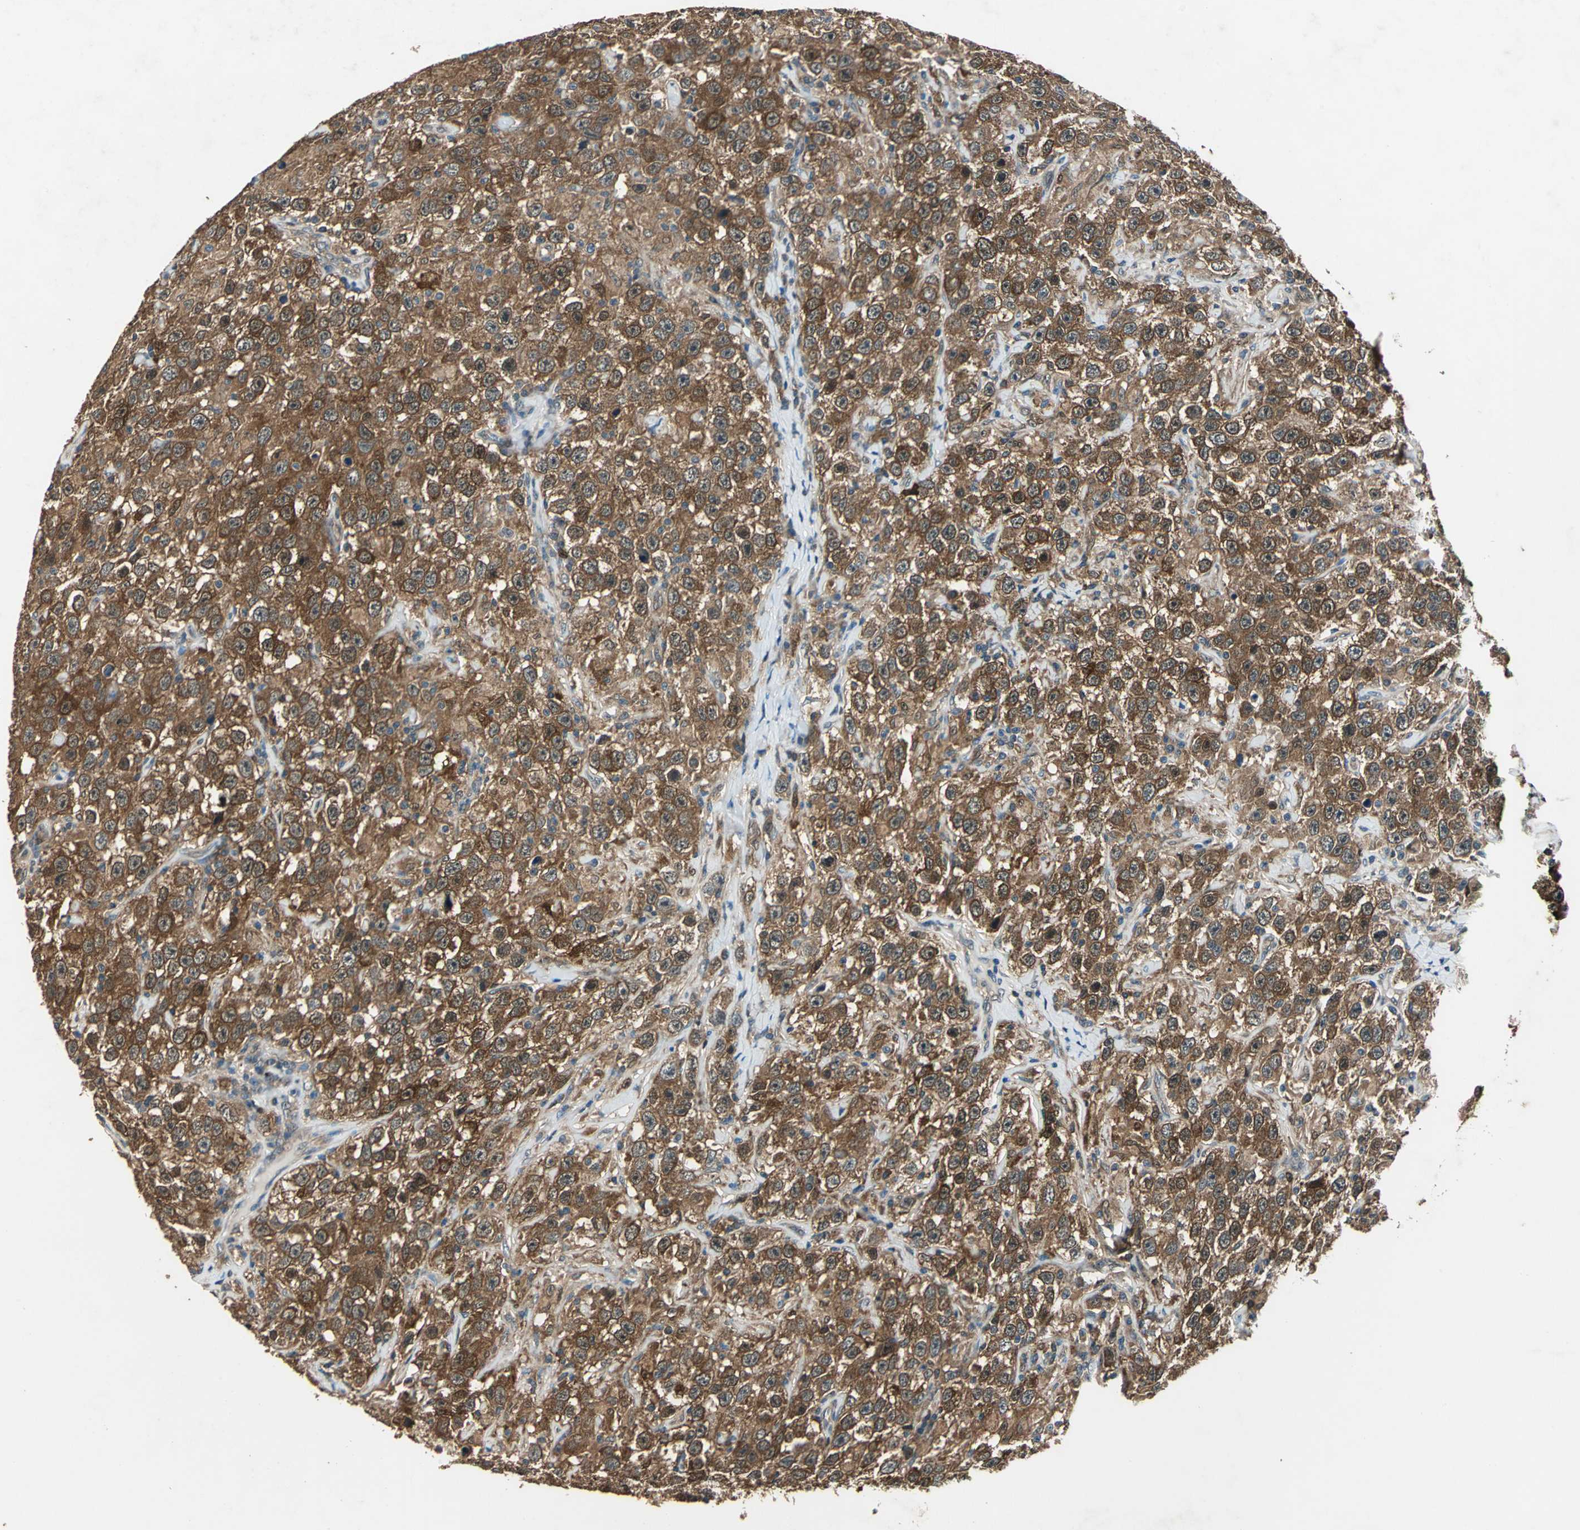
{"staining": {"intensity": "moderate", "quantity": ">75%", "location": "cytoplasmic/membranous"}, "tissue": "testis cancer", "cell_type": "Tumor cells", "image_type": "cancer", "snomed": [{"axis": "morphology", "description": "Seminoma, NOS"}, {"axis": "topography", "description": "Testis"}], "caption": "A photomicrograph showing moderate cytoplasmic/membranous positivity in about >75% of tumor cells in testis cancer, as visualized by brown immunohistochemical staining.", "gene": "RRM2B", "patient": {"sex": "male", "age": 41}}